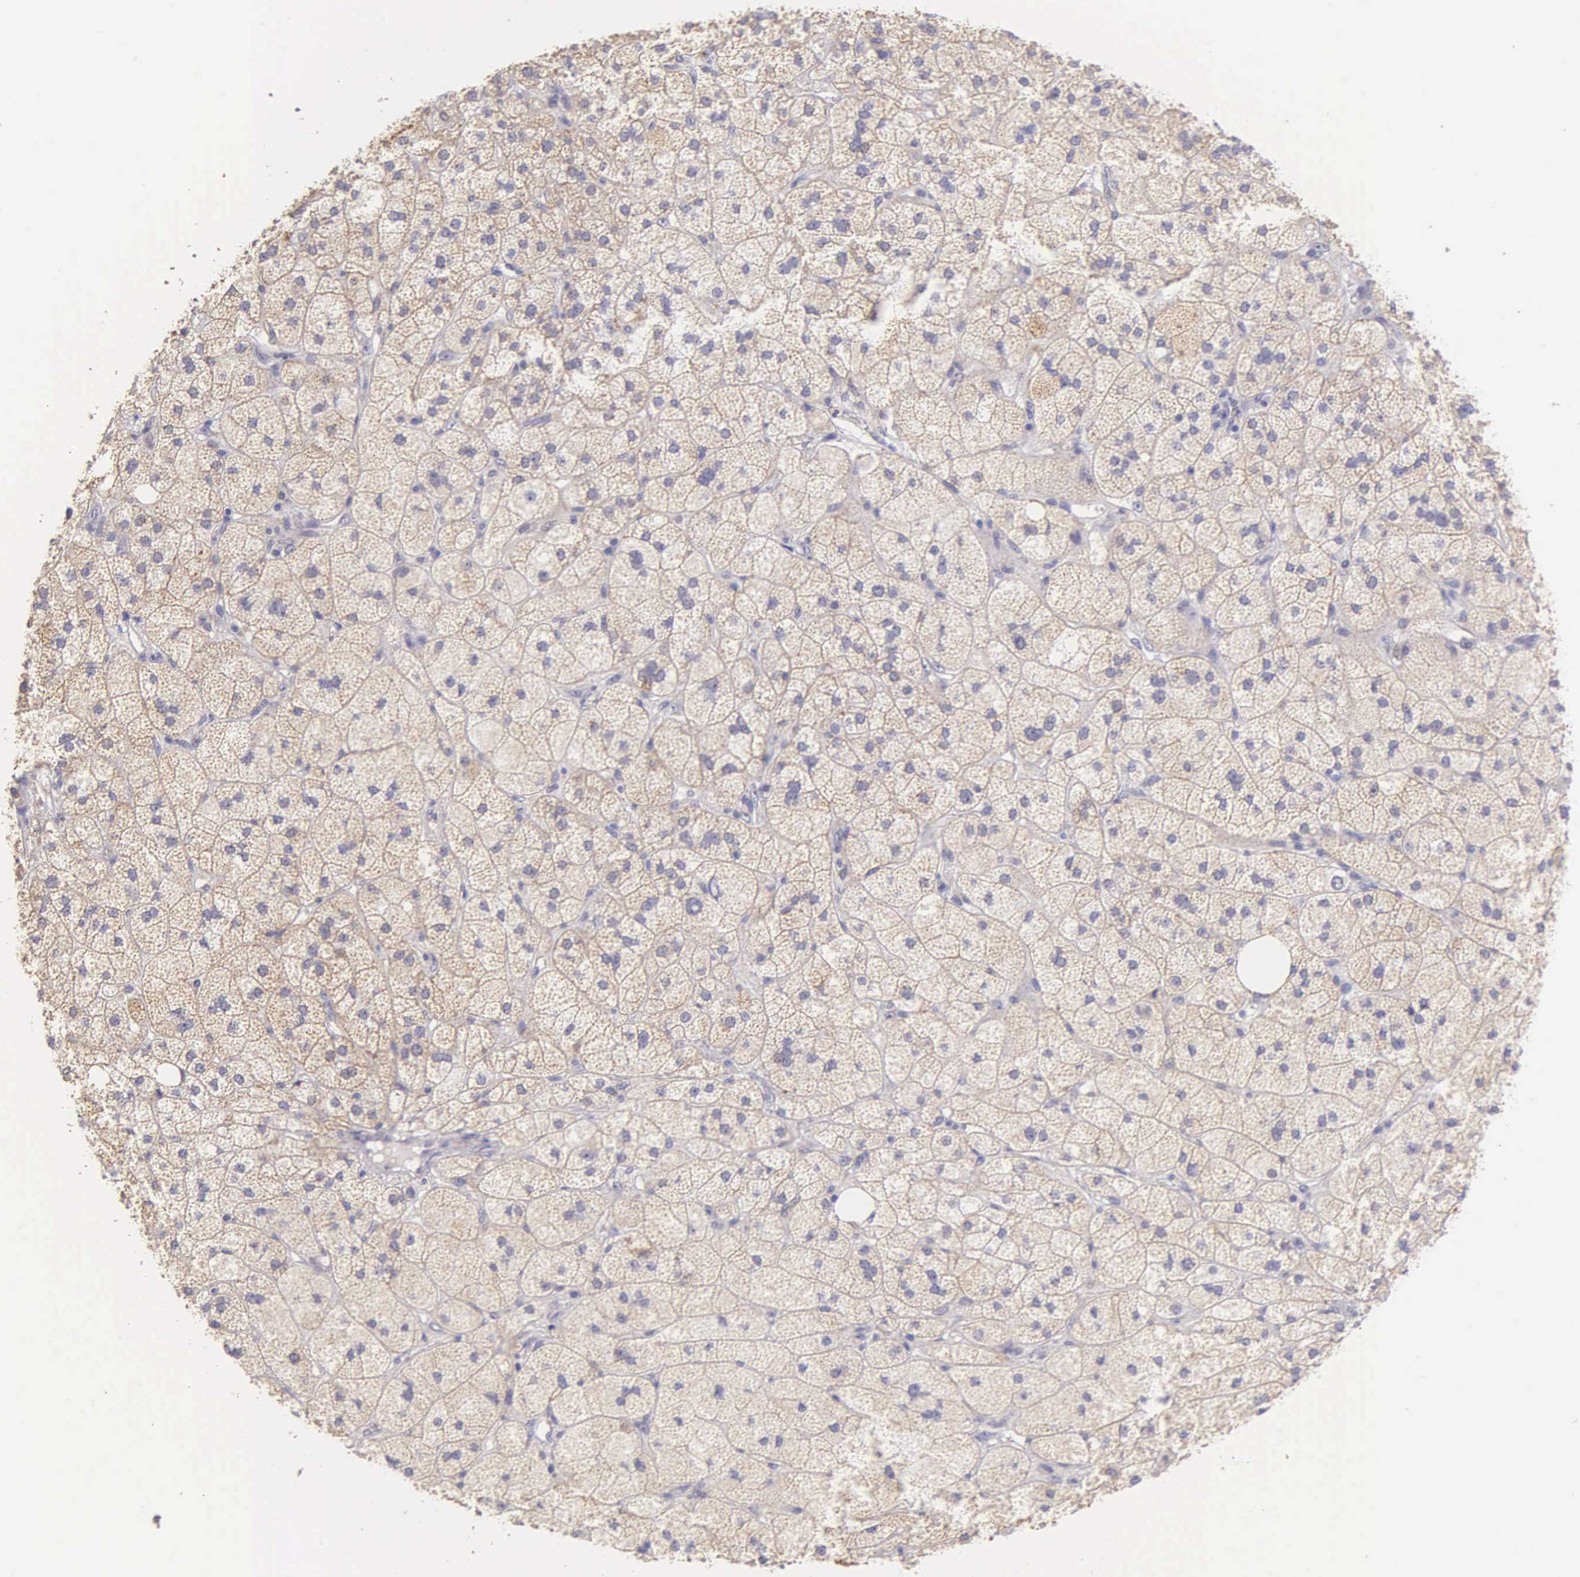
{"staining": {"intensity": "weak", "quantity": "25%-75%", "location": "cytoplasmic/membranous"}, "tissue": "adrenal gland", "cell_type": "Glandular cells", "image_type": "normal", "snomed": [{"axis": "morphology", "description": "Normal tissue, NOS"}, {"axis": "topography", "description": "Adrenal gland"}], "caption": "DAB immunohistochemical staining of unremarkable human adrenal gland demonstrates weak cytoplasmic/membranous protein expression in approximately 25%-75% of glandular cells.", "gene": "ESR1", "patient": {"sex": "female", "age": 60}}